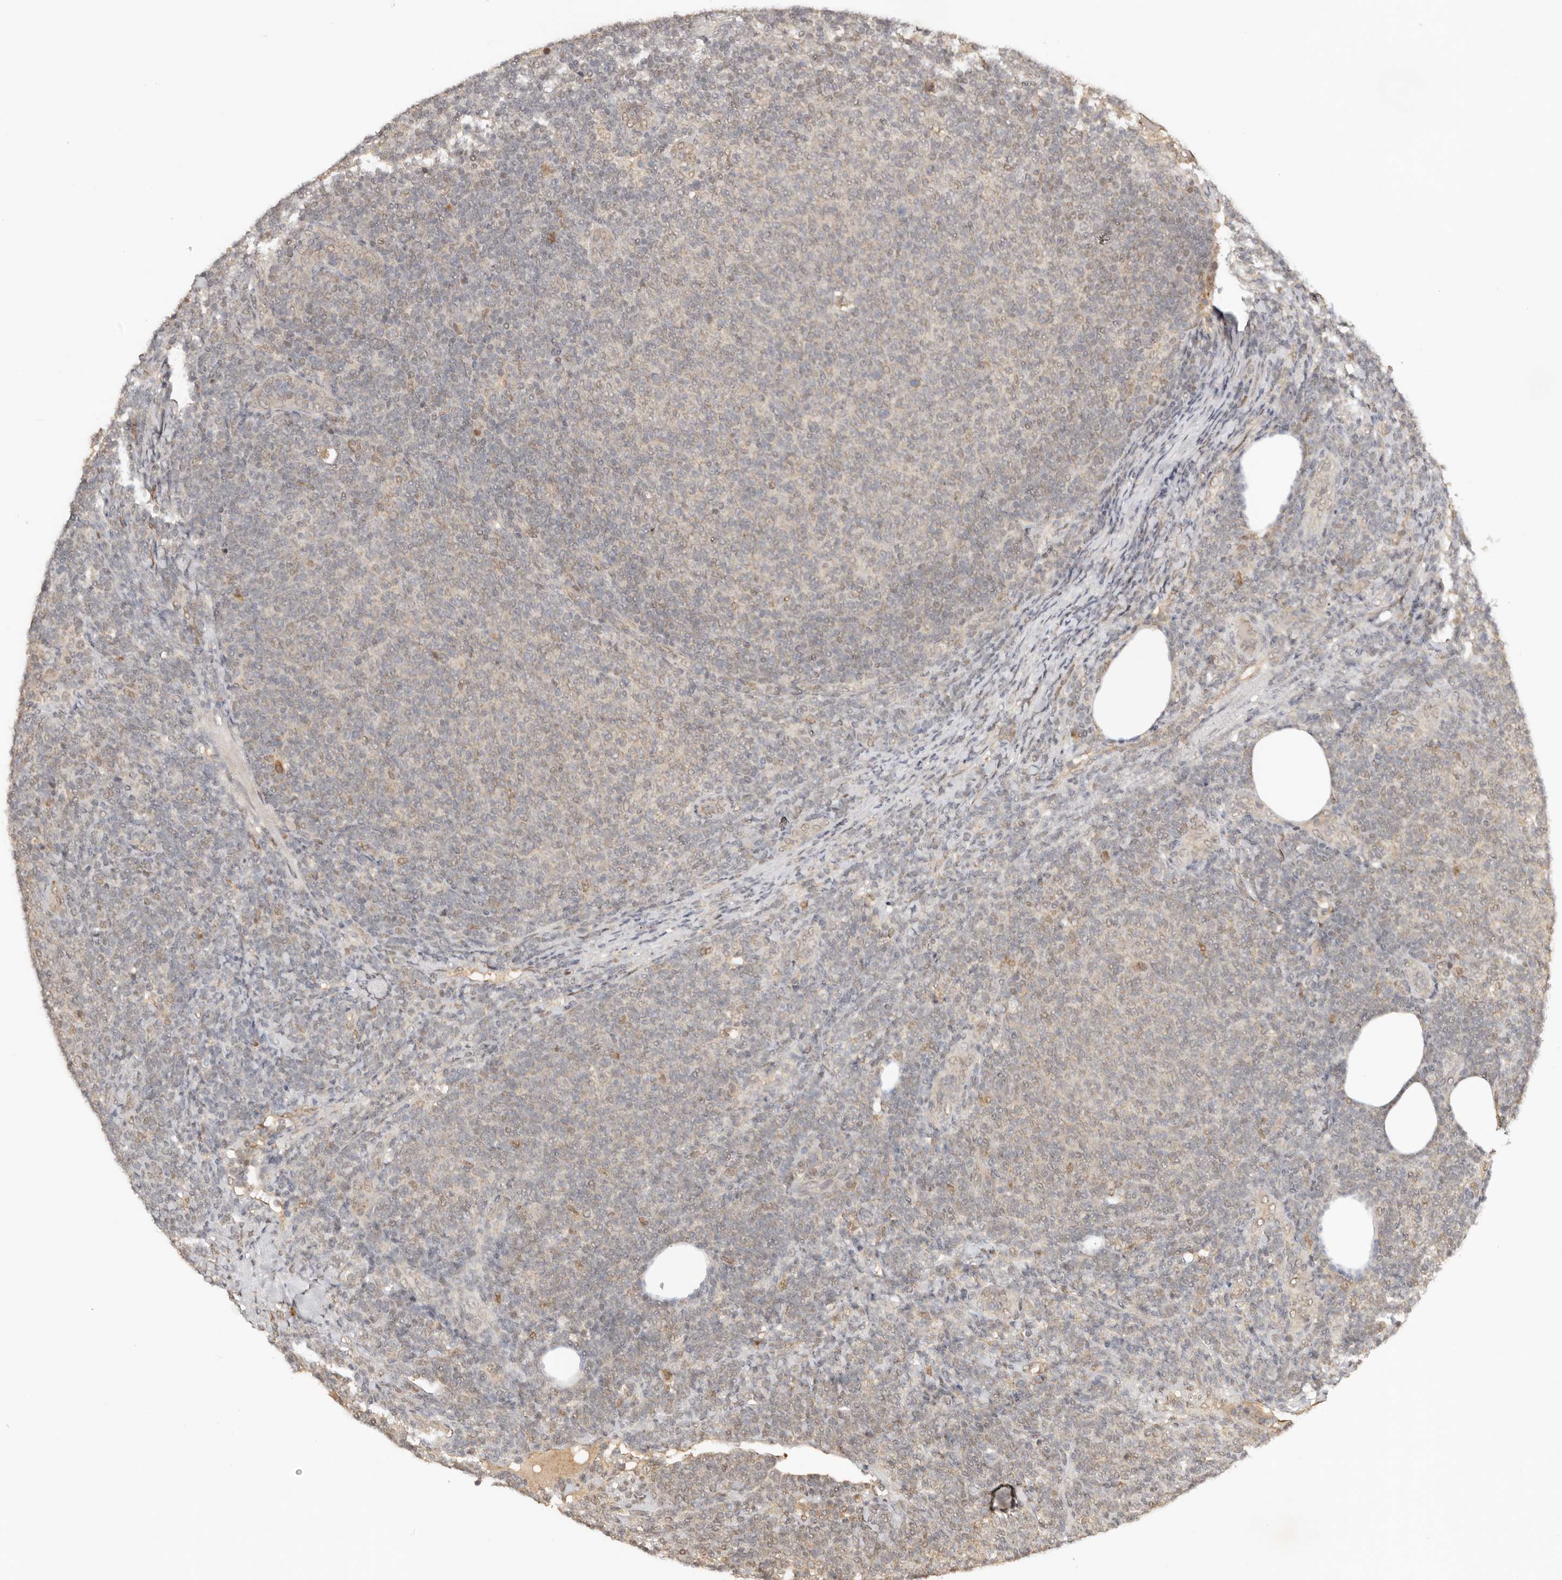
{"staining": {"intensity": "weak", "quantity": "25%-75%", "location": "cytoplasmic/membranous"}, "tissue": "lymphoma", "cell_type": "Tumor cells", "image_type": "cancer", "snomed": [{"axis": "morphology", "description": "Malignant lymphoma, non-Hodgkin's type, Low grade"}, {"axis": "topography", "description": "Lymph node"}], "caption": "There is low levels of weak cytoplasmic/membranous expression in tumor cells of lymphoma, as demonstrated by immunohistochemical staining (brown color).", "gene": "SEC14L1", "patient": {"sex": "male", "age": 66}}